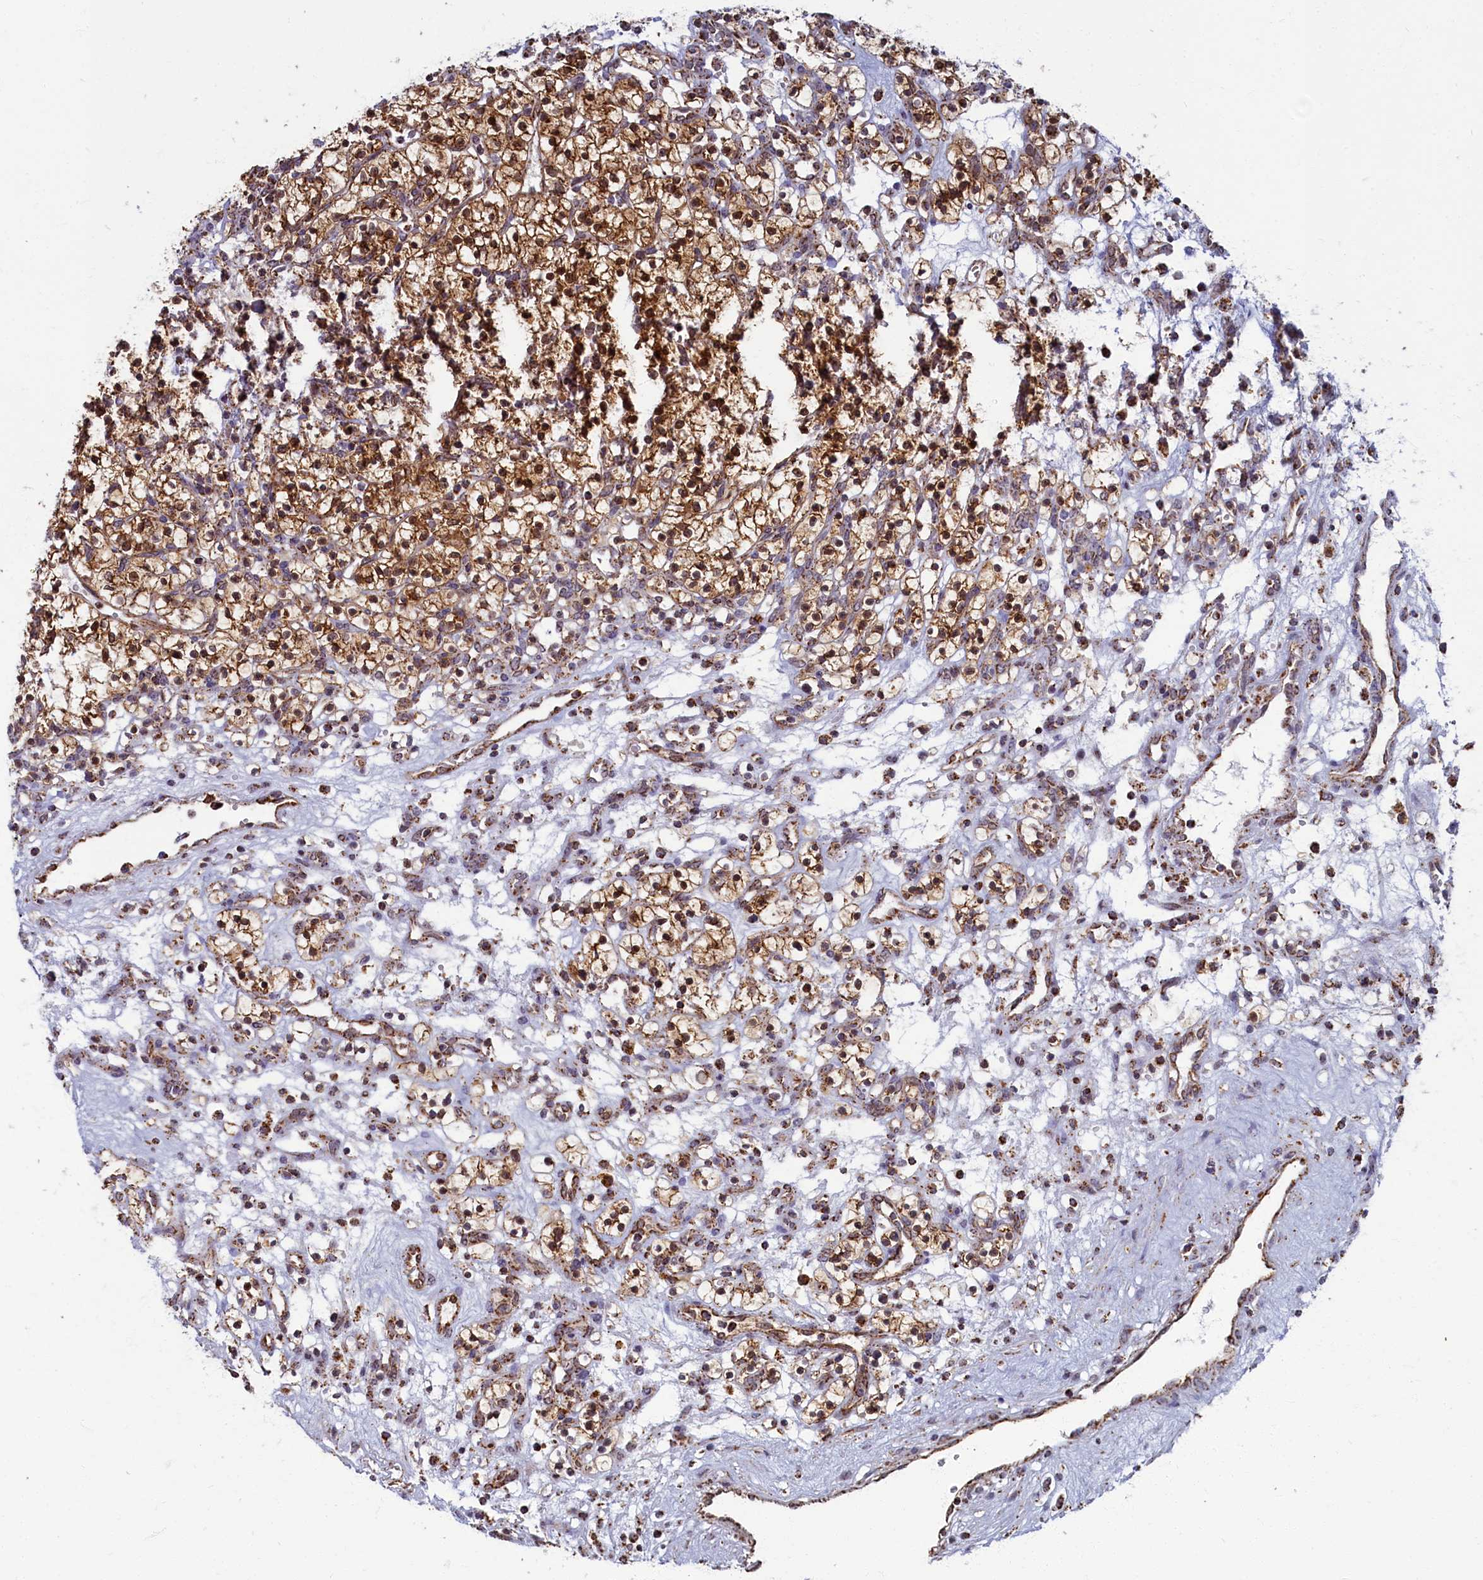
{"staining": {"intensity": "moderate", "quantity": ">75%", "location": "cytoplasmic/membranous,nuclear"}, "tissue": "renal cancer", "cell_type": "Tumor cells", "image_type": "cancer", "snomed": [{"axis": "morphology", "description": "Adenocarcinoma, NOS"}, {"axis": "topography", "description": "Kidney"}], "caption": "This photomicrograph demonstrates renal cancer (adenocarcinoma) stained with immunohistochemistry (IHC) to label a protein in brown. The cytoplasmic/membranous and nuclear of tumor cells show moderate positivity for the protein. Nuclei are counter-stained blue.", "gene": "SPR", "patient": {"sex": "female", "age": 57}}